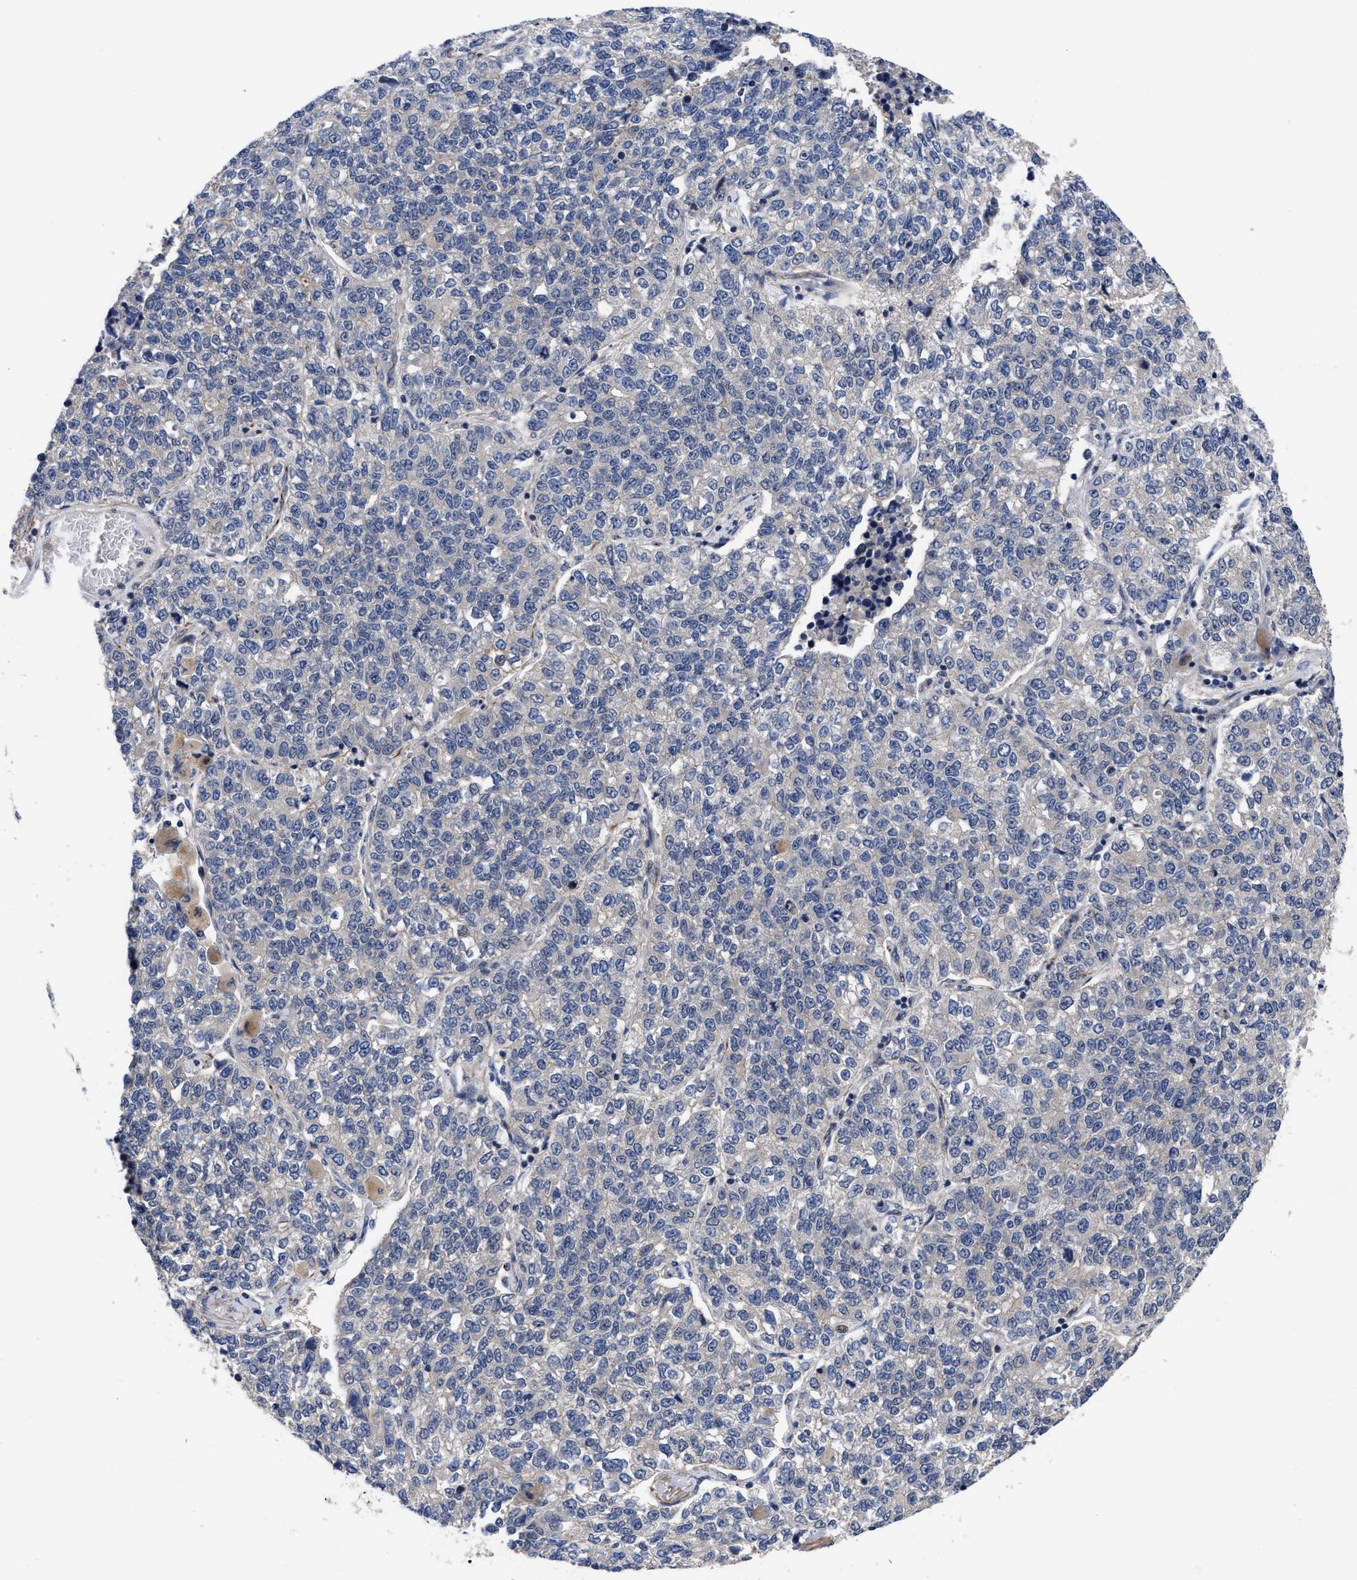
{"staining": {"intensity": "negative", "quantity": "none", "location": "none"}, "tissue": "lung cancer", "cell_type": "Tumor cells", "image_type": "cancer", "snomed": [{"axis": "morphology", "description": "Adenocarcinoma, NOS"}, {"axis": "topography", "description": "Lung"}], "caption": "The image displays no significant positivity in tumor cells of lung cancer. (Brightfield microscopy of DAB (3,3'-diaminobenzidine) immunohistochemistry at high magnification).", "gene": "CCN5", "patient": {"sex": "male", "age": 49}}